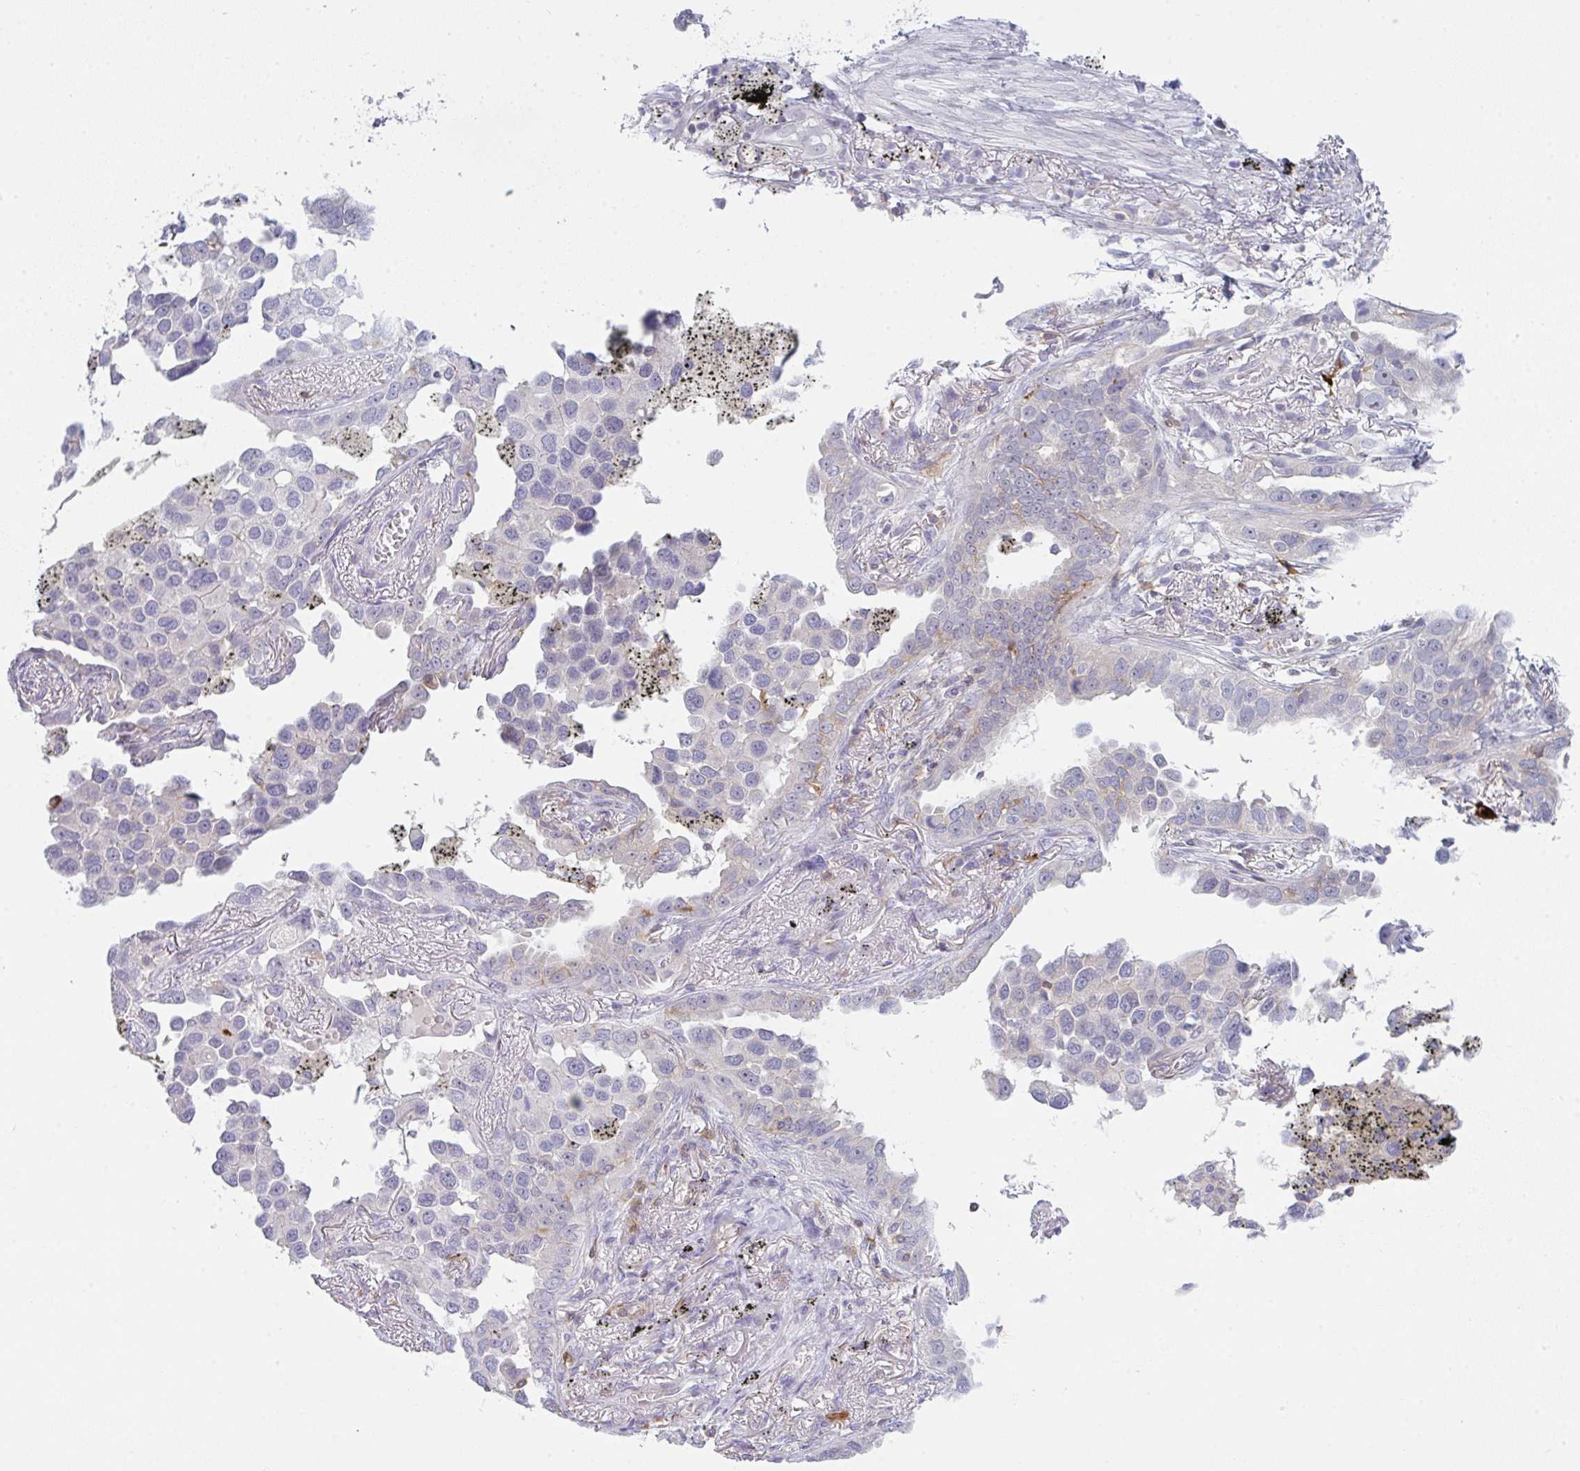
{"staining": {"intensity": "negative", "quantity": "none", "location": "none"}, "tissue": "lung cancer", "cell_type": "Tumor cells", "image_type": "cancer", "snomed": [{"axis": "morphology", "description": "Adenocarcinoma, NOS"}, {"axis": "topography", "description": "Lung"}], "caption": "This is a photomicrograph of immunohistochemistry staining of lung cancer (adenocarcinoma), which shows no positivity in tumor cells.", "gene": "CD80", "patient": {"sex": "male", "age": 67}}